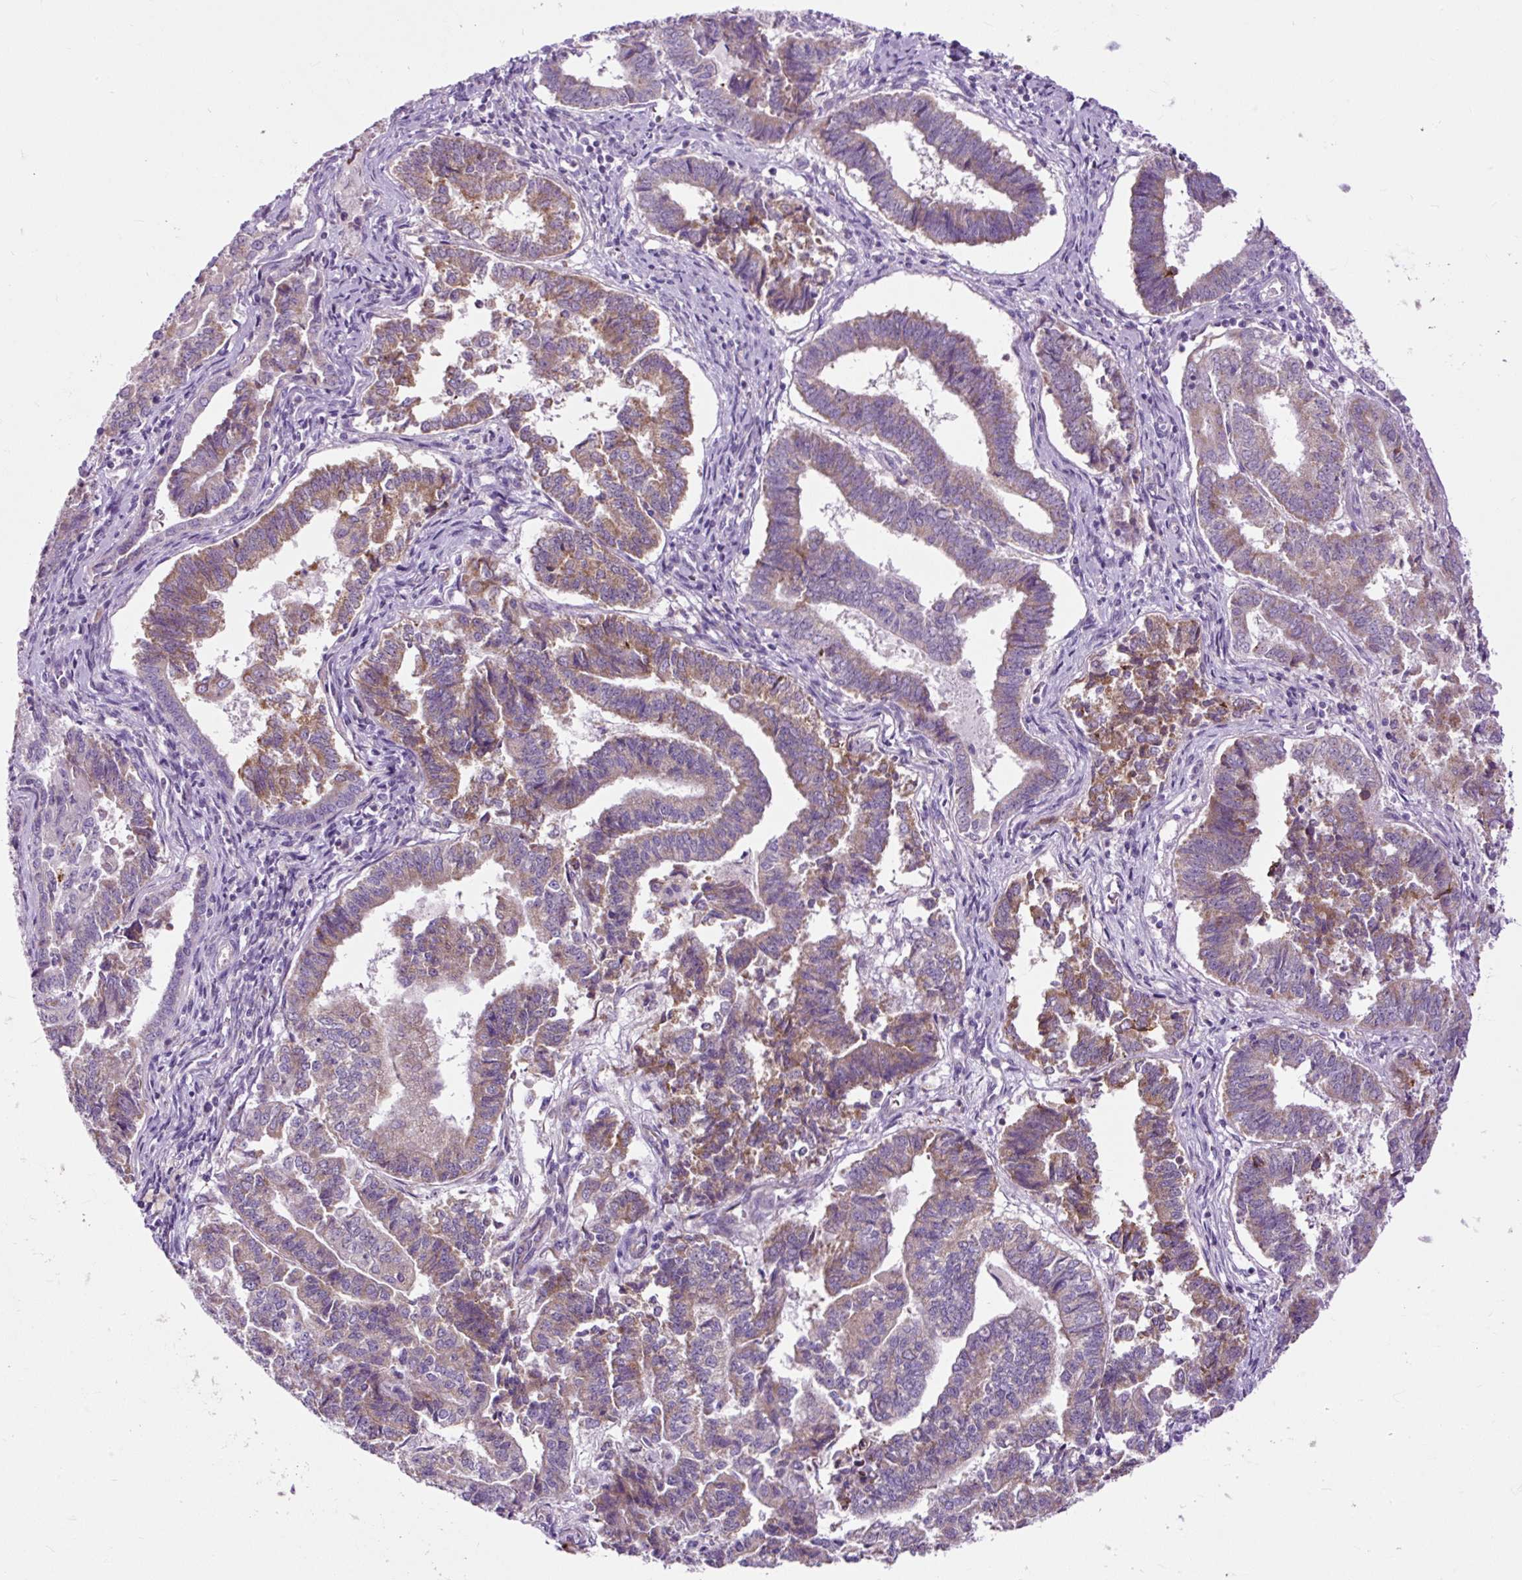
{"staining": {"intensity": "weak", "quantity": "25%-75%", "location": "cytoplasmic/membranous"}, "tissue": "endometrial cancer", "cell_type": "Tumor cells", "image_type": "cancer", "snomed": [{"axis": "morphology", "description": "Adenocarcinoma, NOS"}, {"axis": "topography", "description": "Endometrium"}], "caption": "High-power microscopy captured an immunohistochemistry (IHC) photomicrograph of endometrial cancer, revealing weak cytoplasmic/membranous staining in approximately 25%-75% of tumor cells. Using DAB (3,3'-diaminobenzidine) (brown) and hematoxylin (blue) stains, captured at high magnification using brightfield microscopy.", "gene": "FMC1", "patient": {"sex": "female", "age": 72}}